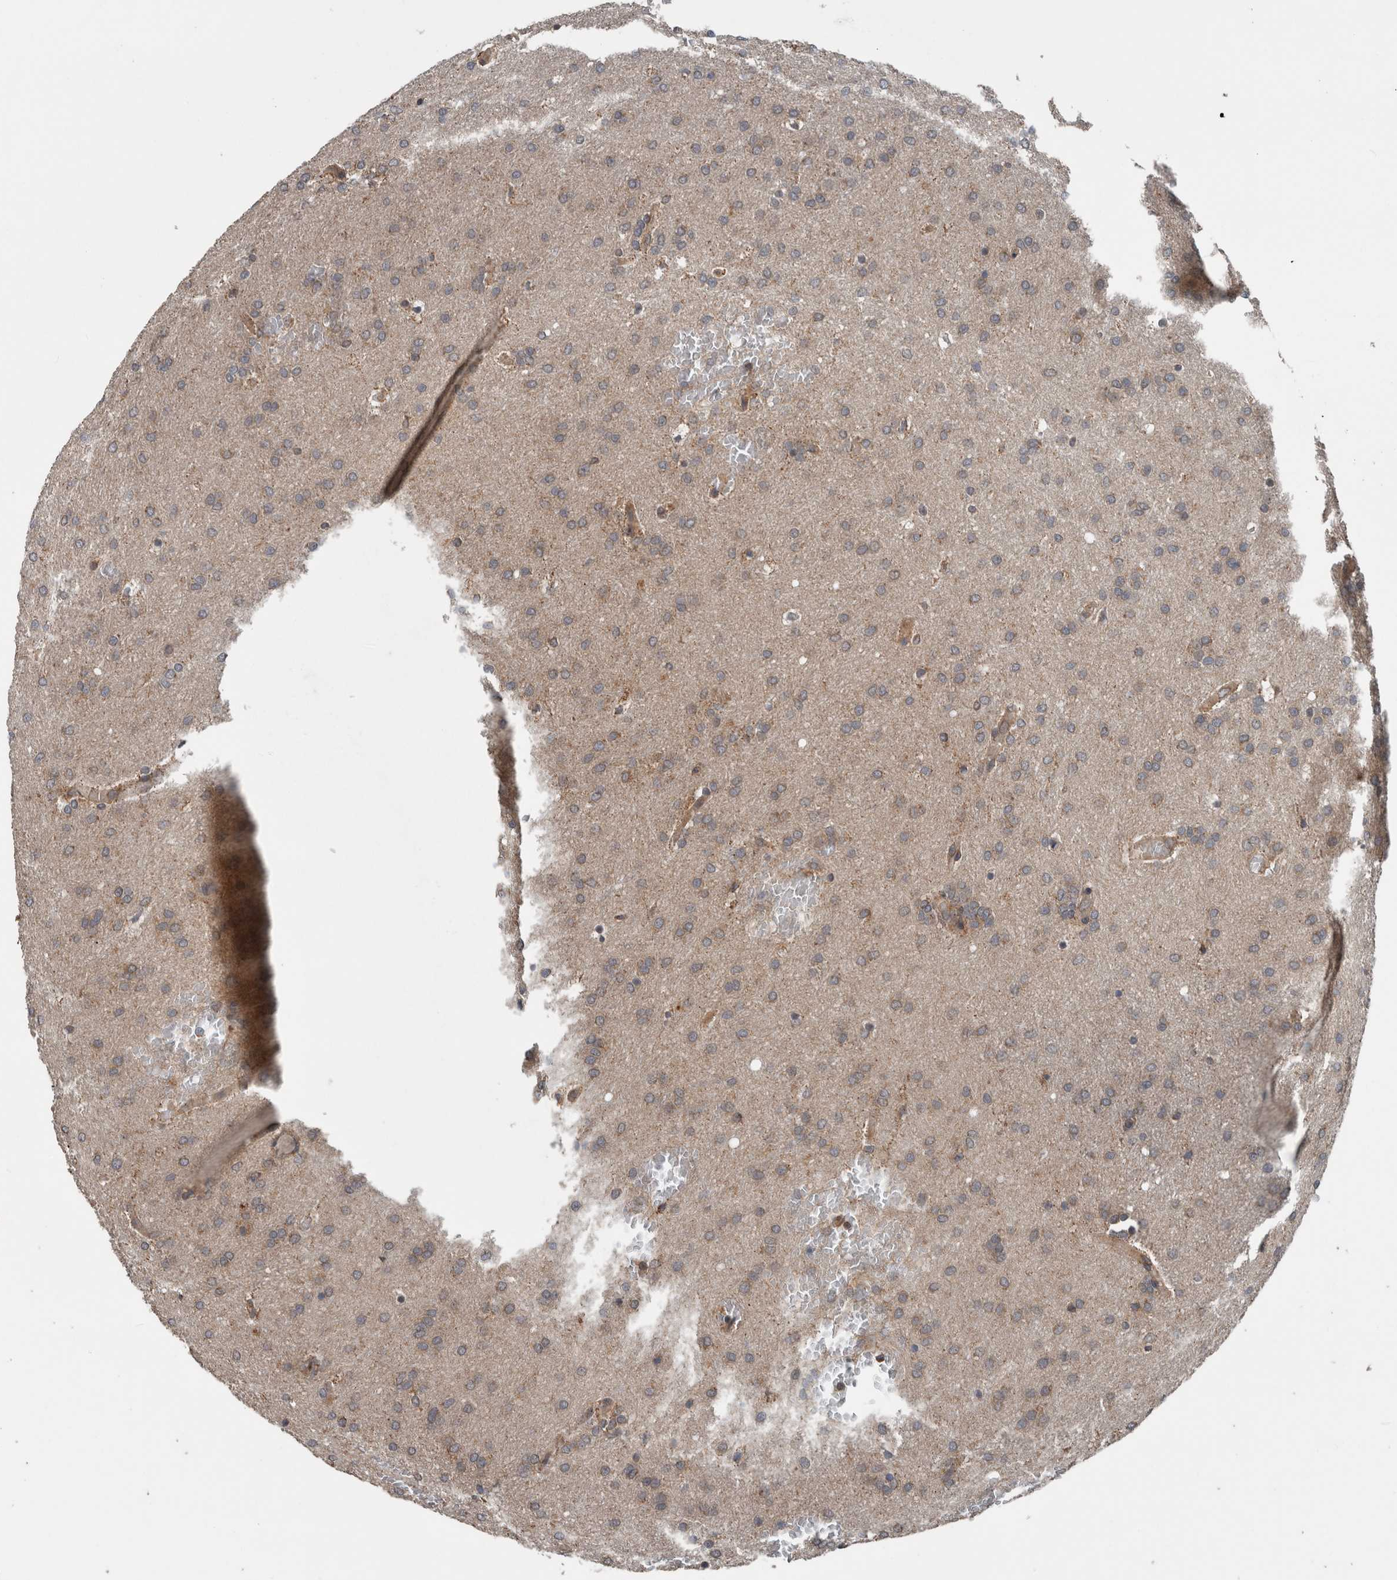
{"staining": {"intensity": "moderate", "quantity": "<25%", "location": "cytoplasmic/membranous"}, "tissue": "glioma", "cell_type": "Tumor cells", "image_type": "cancer", "snomed": [{"axis": "morphology", "description": "Glioma, malignant, Low grade"}, {"axis": "topography", "description": "Brain"}], "caption": "The image demonstrates staining of glioma, revealing moderate cytoplasmic/membranous protein expression (brown color) within tumor cells.", "gene": "RIOK3", "patient": {"sex": "female", "age": 37}}